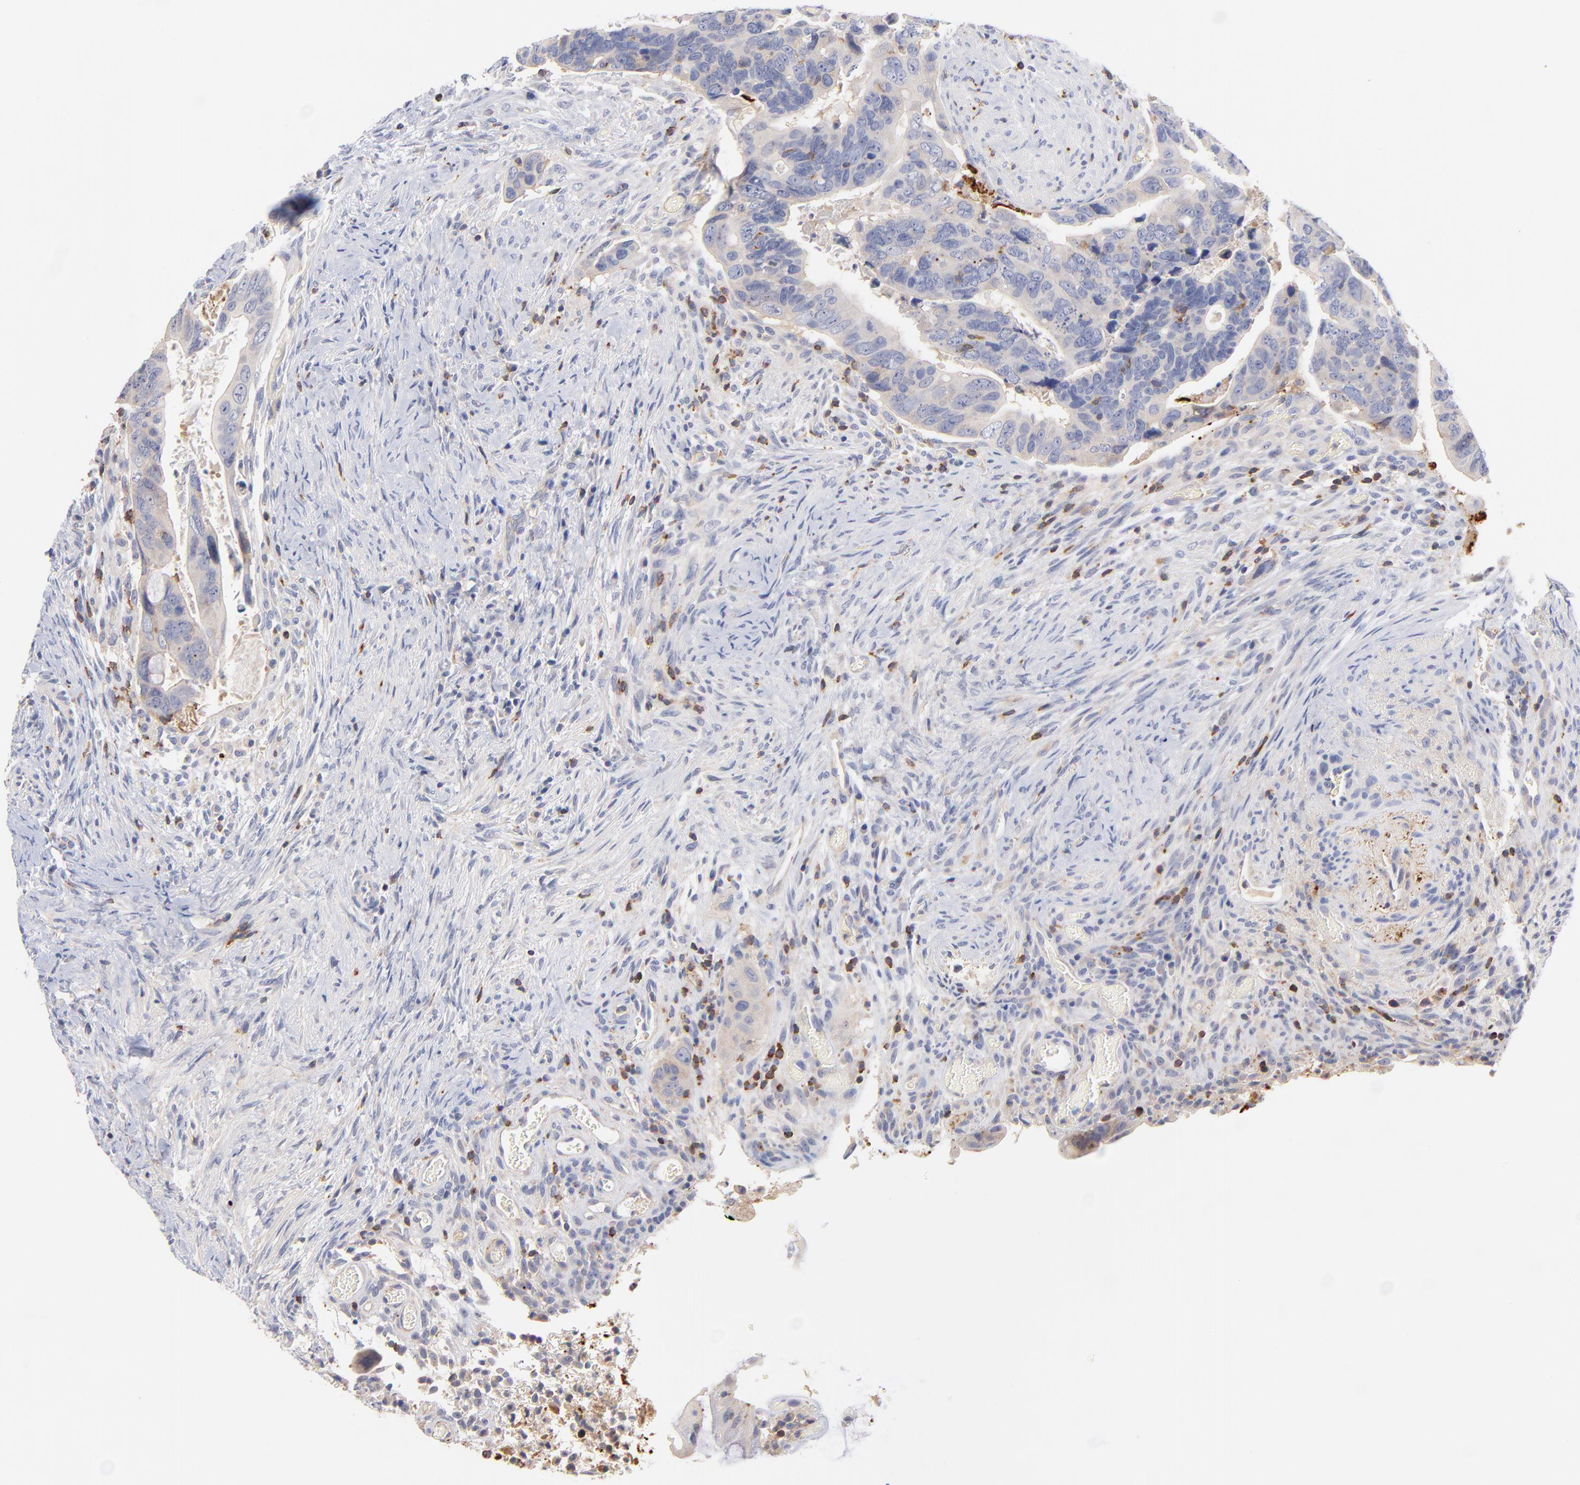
{"staining": {"intensity": "negative", "quantity": "none", "location": "none"}, "tissue": "colorectal cancer", "cell_type": "Tumor cells", "image_type": "cancer", "snomed": [{"axis": "morphology", "description": "Adenocarcinoma, NOS"}, {"axis": "topography", "description": "Rectum"}], "caption": "Colorectal adenocarcinoma stained for a protein using IHC exhibits no expression tumor cells.", "gene": "KREMEN2", "patient": {"sex": "male", "age": 53}}